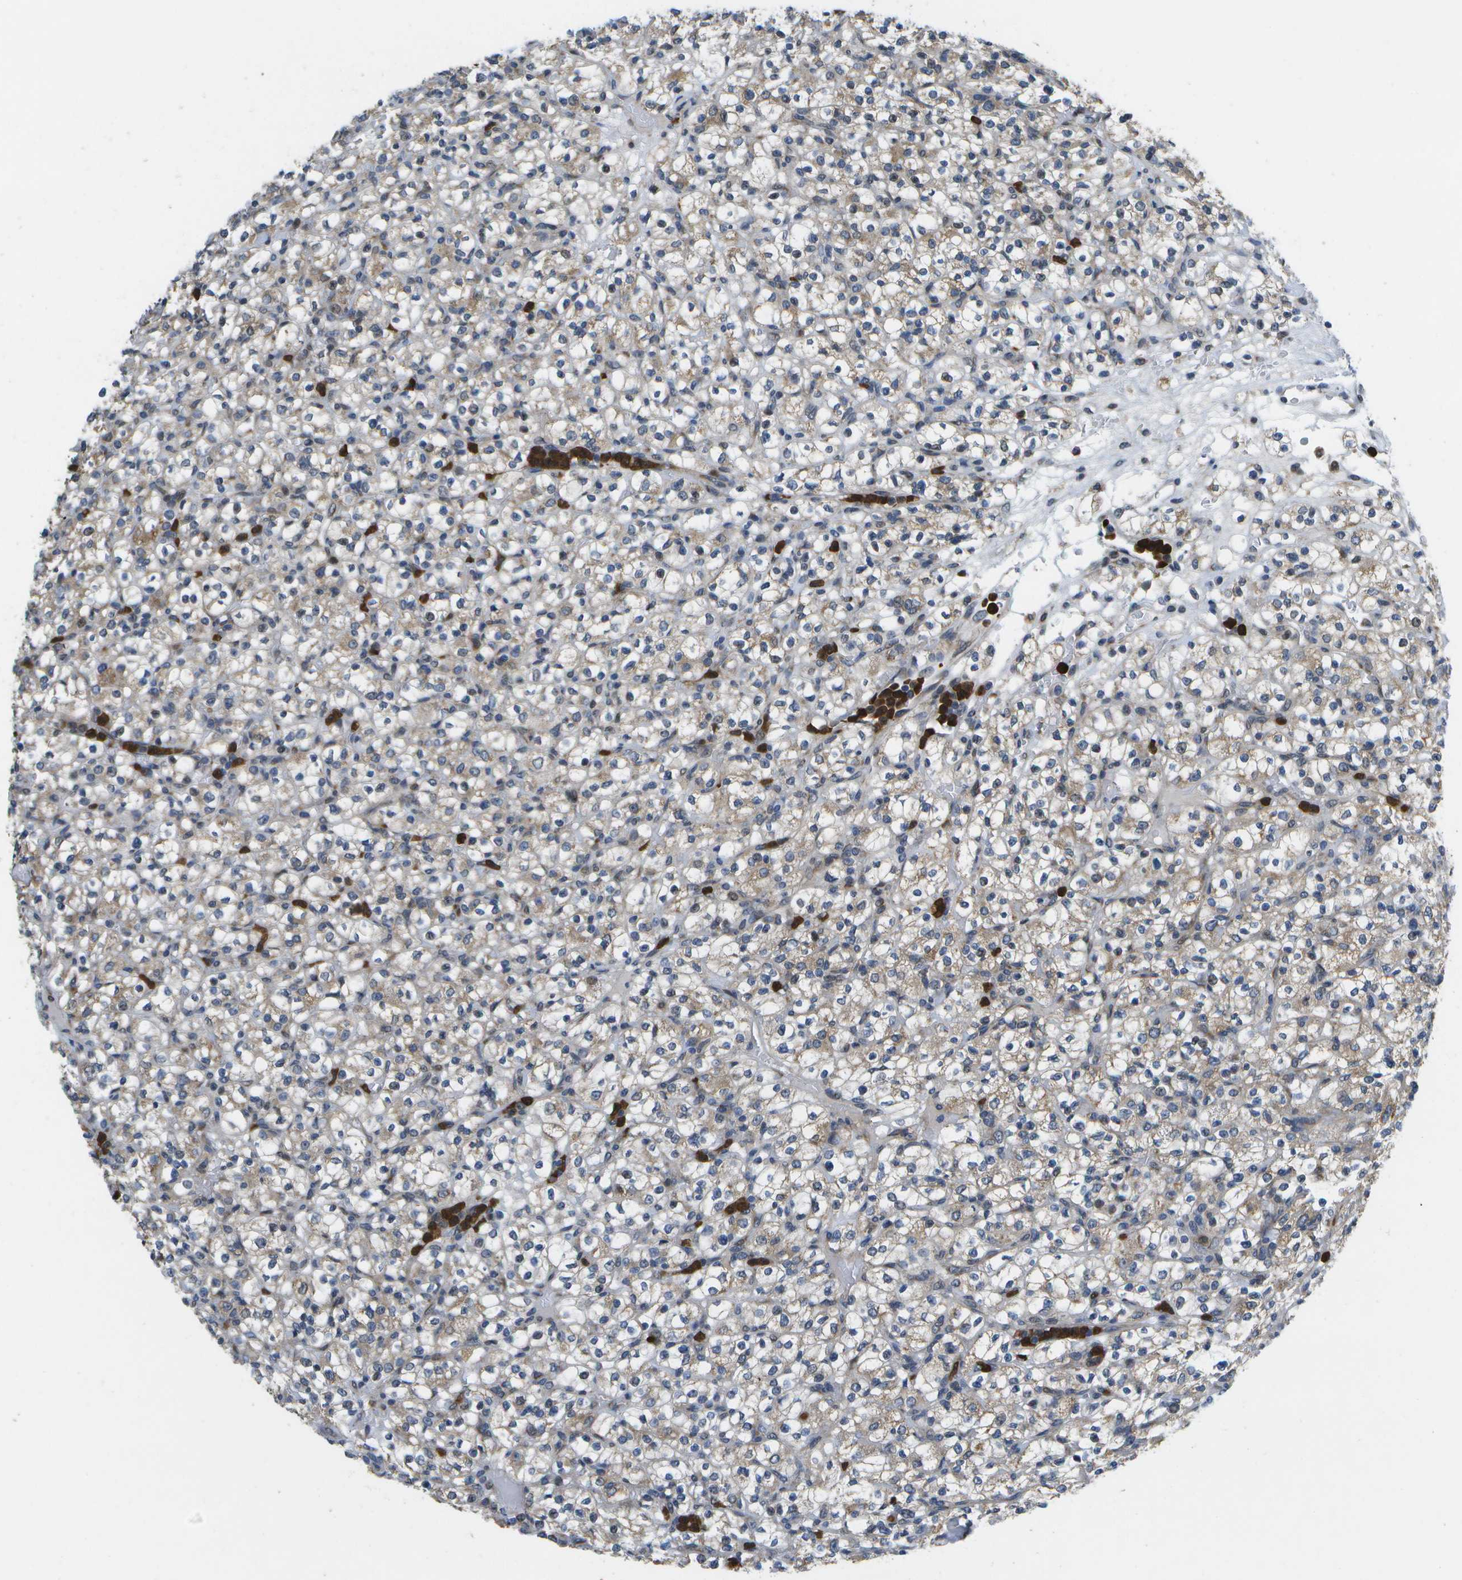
{"staining": {"intensity": "weak", "quantity": "25%-75%", "location": "cytoplasmic/membranous"}, "tissue": "renal cancer", "cell_type": "Tumor cells", "image_type": "cancer", "snomed": [{"axis": "morphology", "description": "Normal tissue, NOS"}, {"axis": "morphology", "description": "Adenocarcinoma, NOS"}, {"axis": "topography", "description": "Kidney"}], "caption": "Immunohistochemical staining of human adenocarcinoma (renal) reveals low levels of weak cytoplasmic/membranous protein positivity in about 25%-75% of tumor cells.", "gene": "GALNT15", "patient": {"sex": "female", "age": 72}}